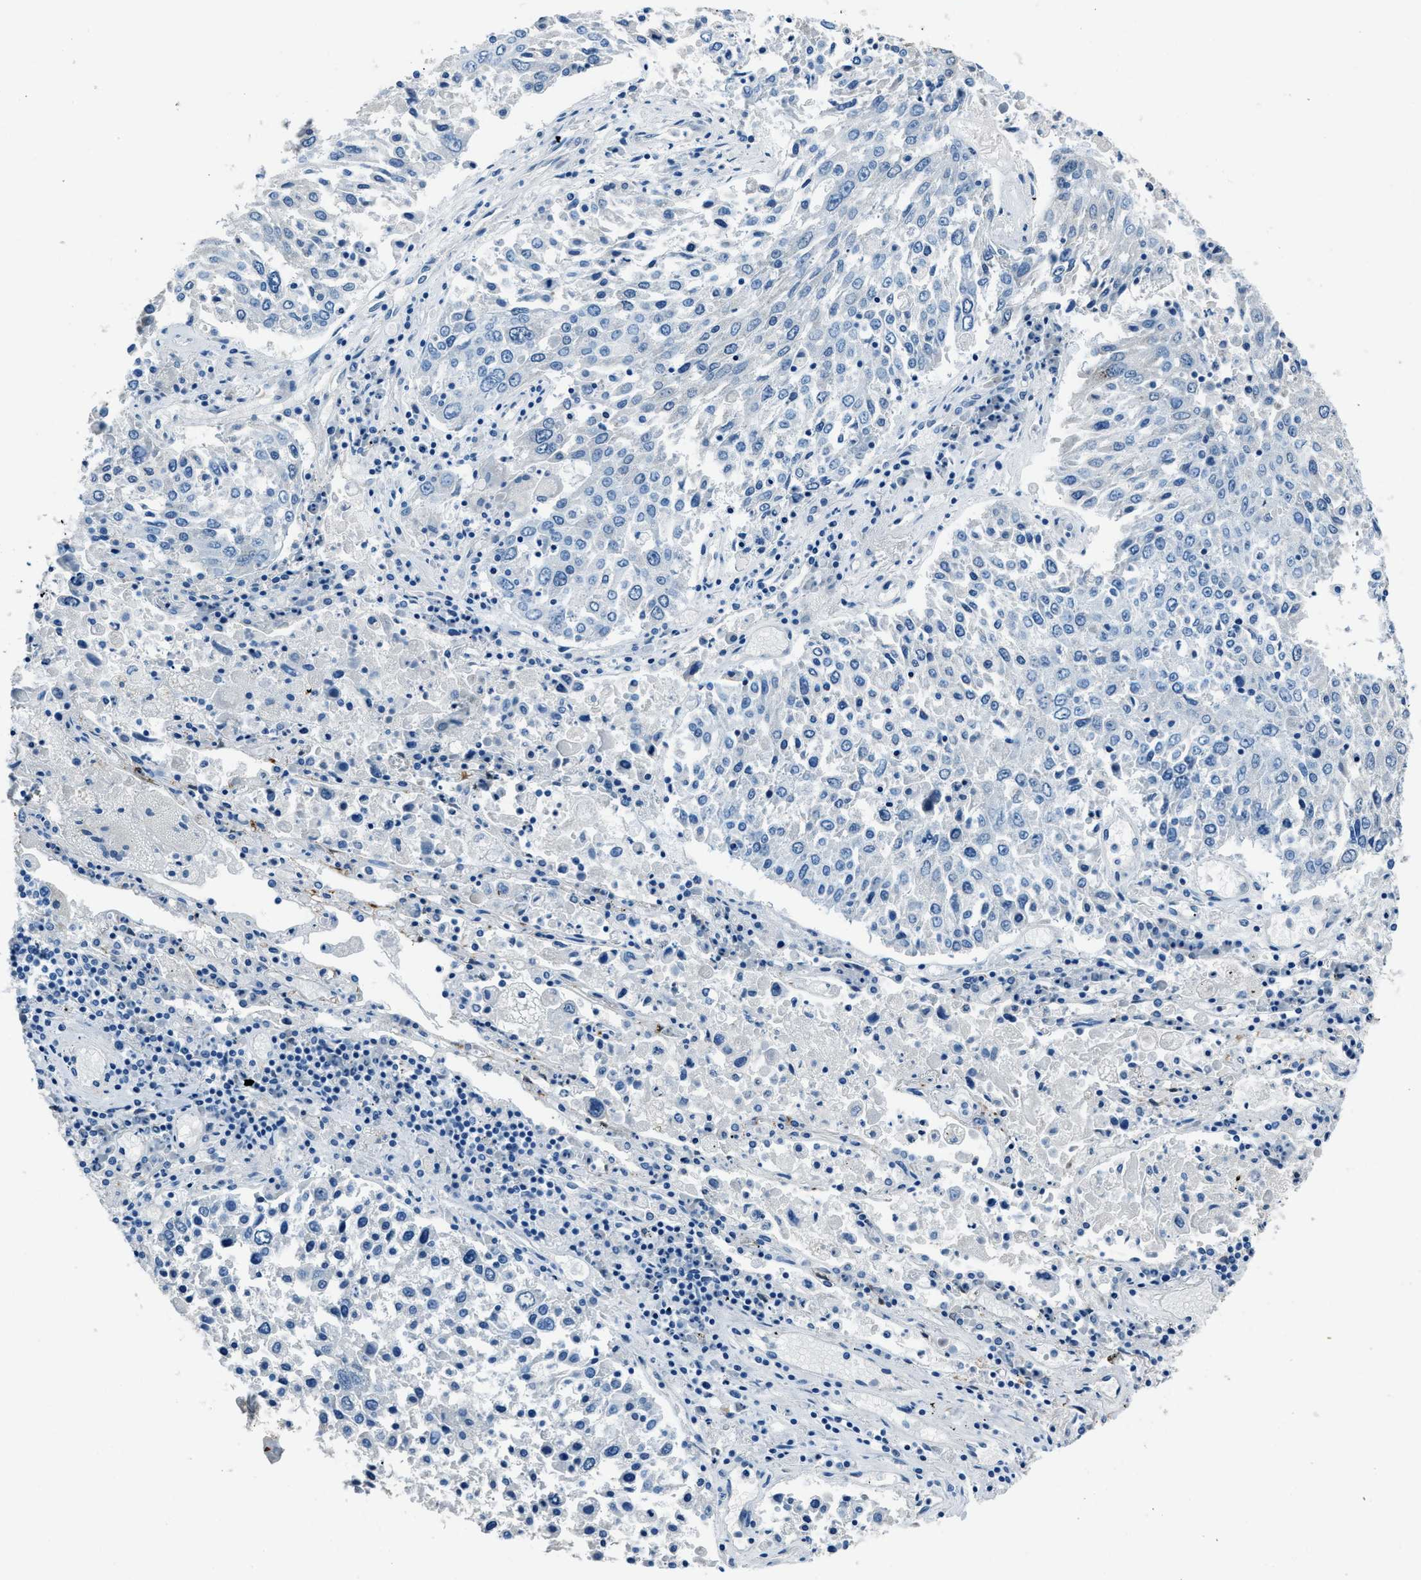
{"staining": {"intensity": "negative", "quantity": "none", "location": "none"}, "tissue": "lung cancer", "cell_type": "Tumor cells", "image_type": "cancer", "snomed": [{"axis": "morphology", "description": "Squamous cell carcinoma, NOS"}, {"axis": "topography", "description": "Lung"}], "caption": "The histopathology image shows no significant staining in tumor cells of squamous cell carcinoma (lung).", "gene": "AMACR", "patient": {"sex": "male", "age": 65}}